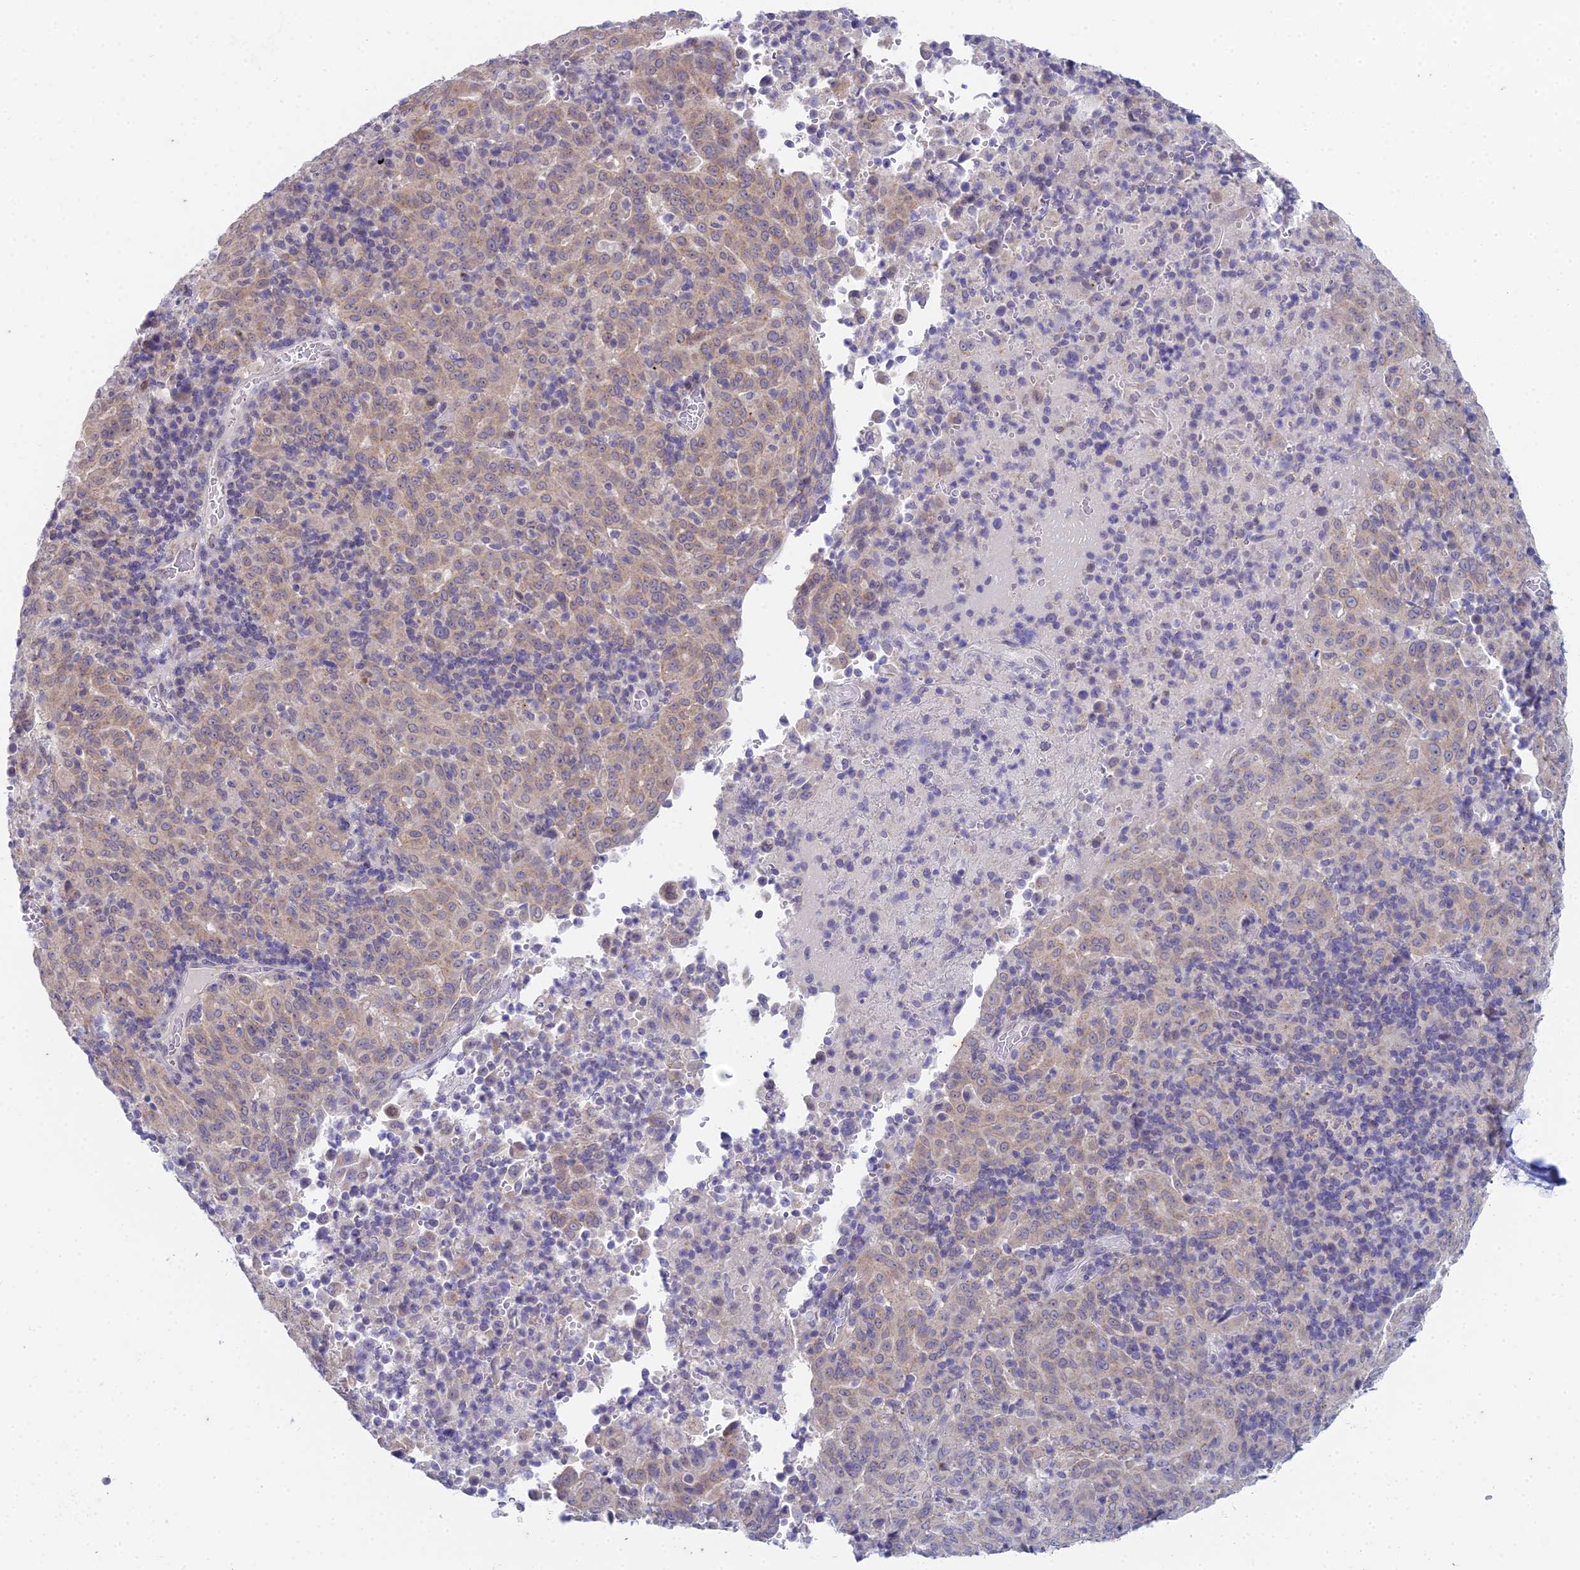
{"staining": {"intensity": "moderate", "quantity": ">75%", "location": "cytoplasmic/membranous"}, "tissue": "pancreatic cancer", "cell_type": "Tumor cells", "image_type": "cancer", "snomed": [{"axis": "morphology", "description": "Adenocarcinoma, NOS"}, {"axis": "topography", "description": "Pancreas"}], "caption": "Adenocarcinoma (pancreatic) stained with a brown dye demonstrates moderate cytoplasmic/membranous positive staining in about >75% of tumor cells.", "gene": "EEF2KMT", "patient": {"sex": "male", "age": 63}}